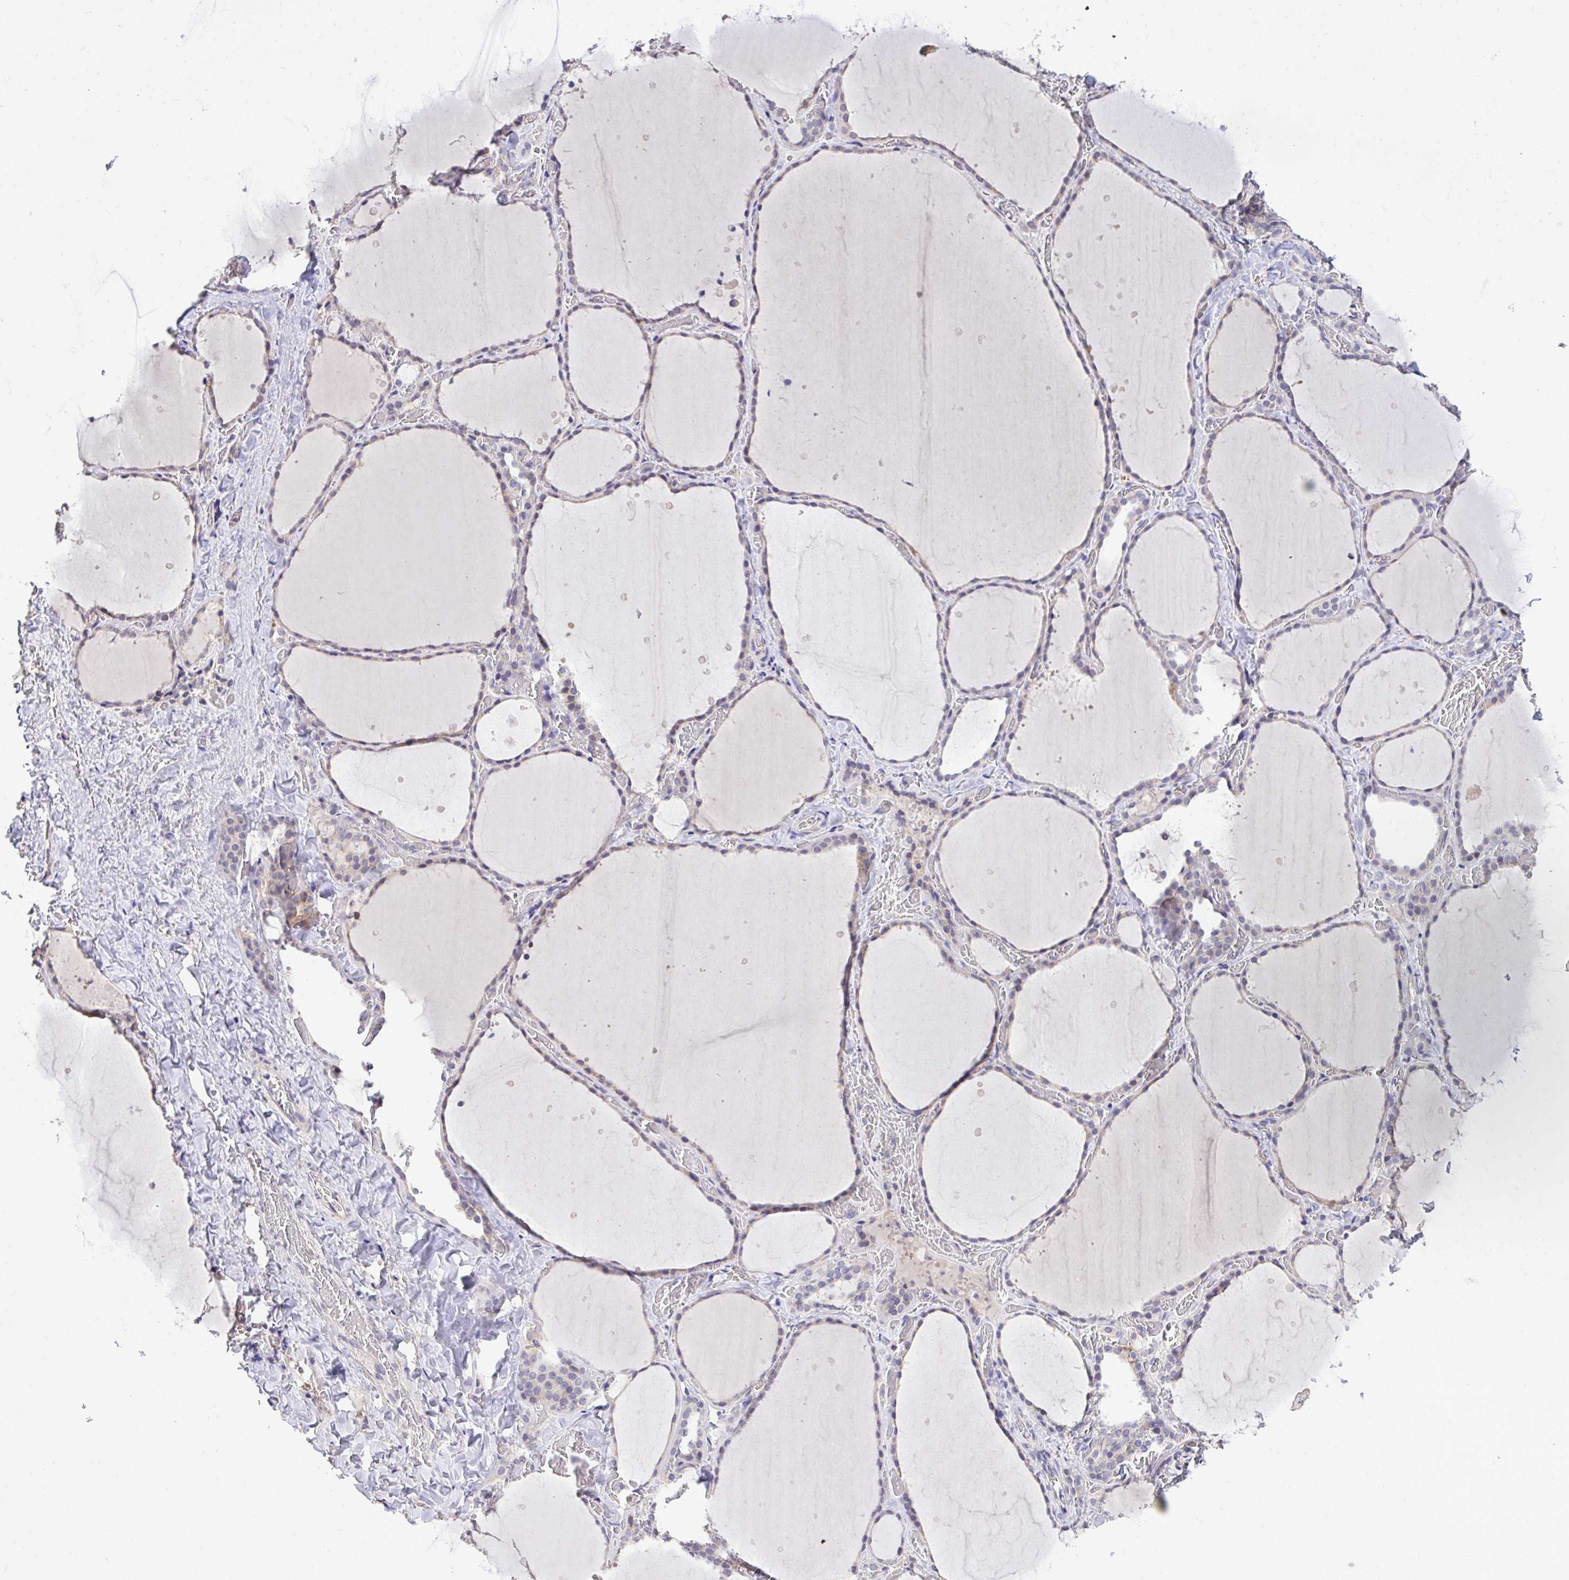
{"staining": {"intensity": "moderate", "quantity": "25%-75%", "location": "cytoplasmic/membranous"}, "tissue": "thyroid gland", "cell_type": "Glandular cells", "image_type": "normal", "snomed": [{"axis": "morphology", "description": "Normal tissue, NOS"}, {"axis": "topography", "description": "Thyroid gland"}], "caption": "An immunohistochemistry histopathology image of benign tissue is shown. Protein staining in brown highlights moderate cytoplasmic/membranous positivity in thyroid gland within glandular cells.", "gene": "MPC2", "patient": {"sex": "female", "age": 36}}